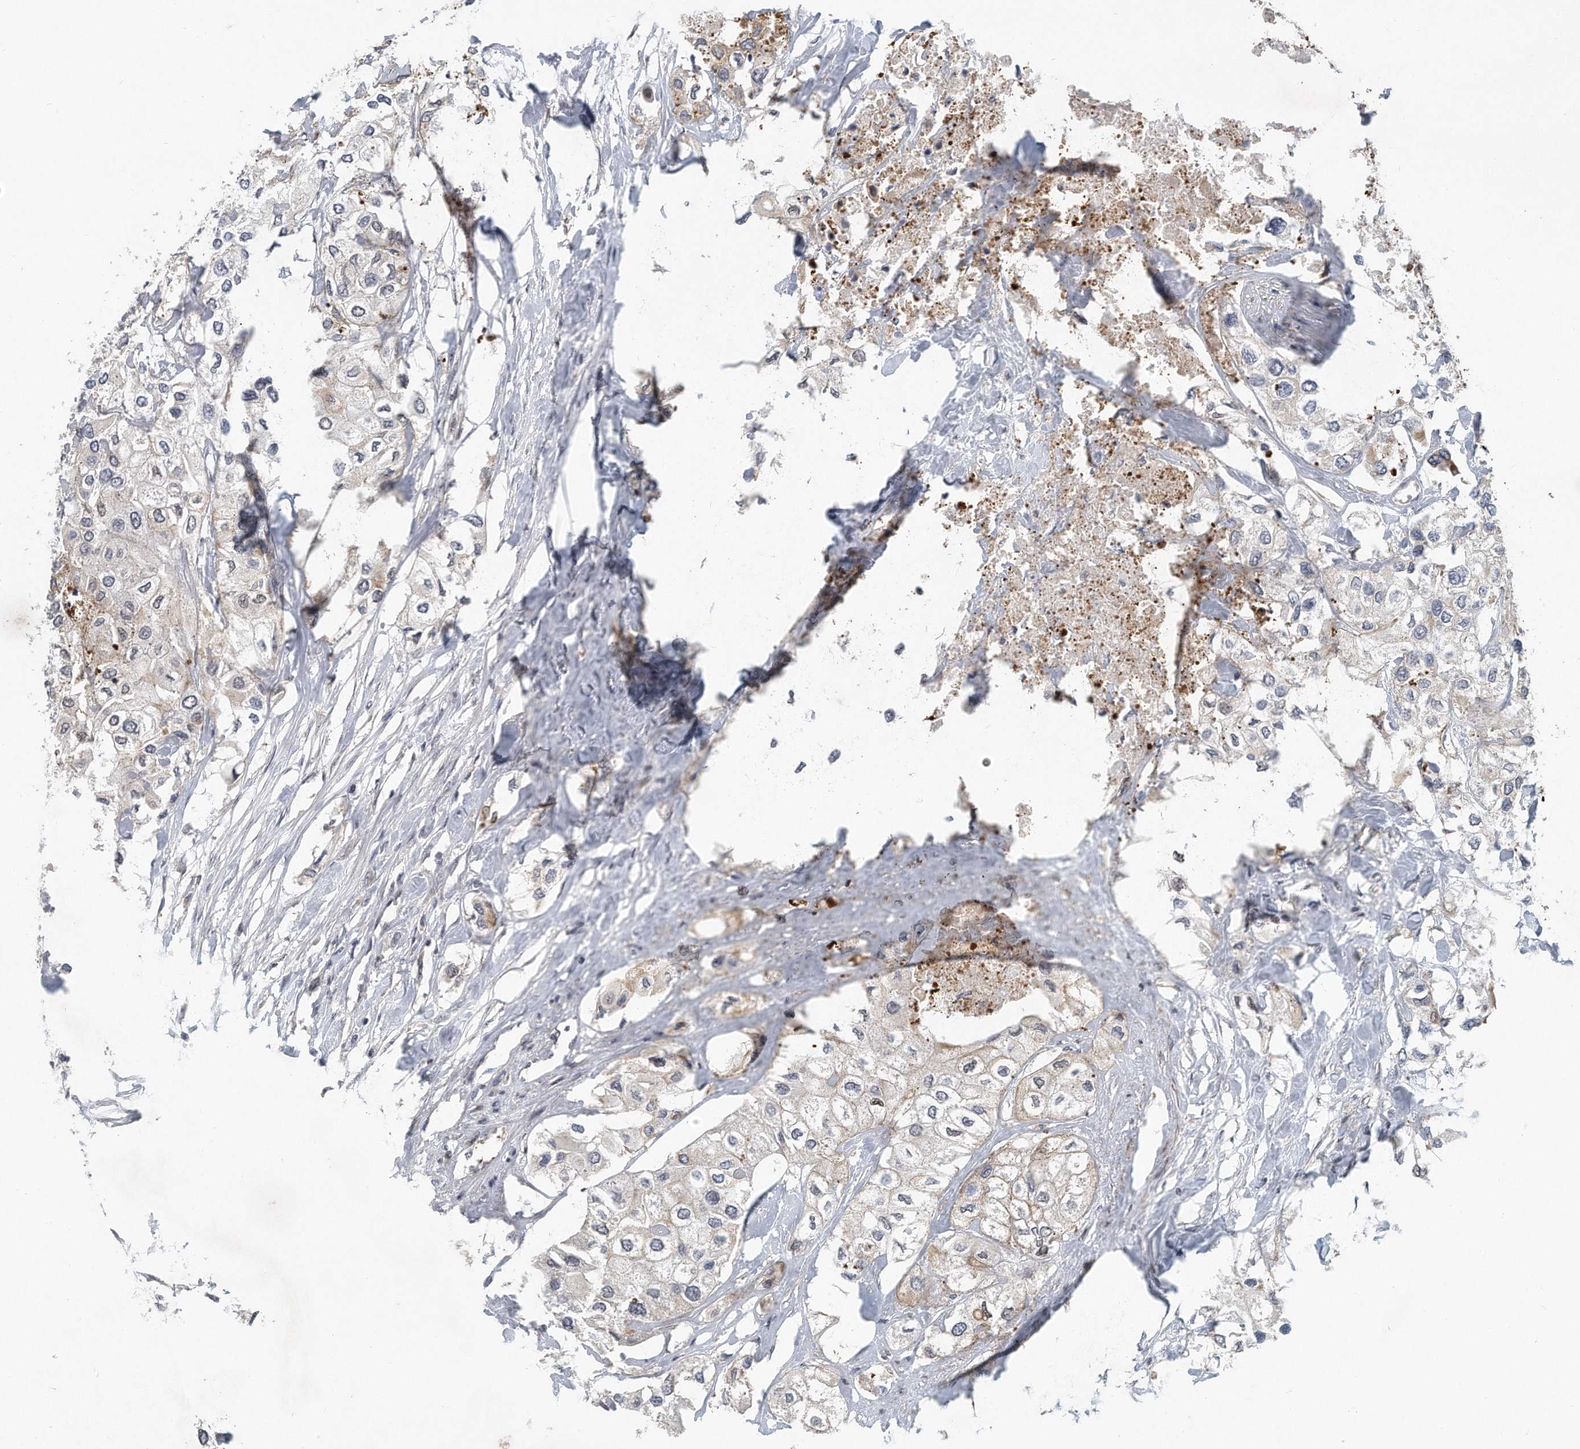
{"staining": {"intensity": "weak", "quantity": "<25%", "location": "cytoplasmic/membranous"}, "tissue": "urothelial cancer", "cell_type": "Tumor cells", "image_type": "cancer", "snomed": [{"axis": "morphology", "description": "Urothelial carcinoma, High grade"}, {"axis": "topography", "description": "Urinary bladder"}], "caption": "Immunohistochemistry (IHC) photomicrograph of urothelial carcinoma (high-grade) stained for a protein (brown), which demonstrates no staining in tumor cells.", "gene": "PCDH8", "patient": {"sex": "male", "age": 64}}